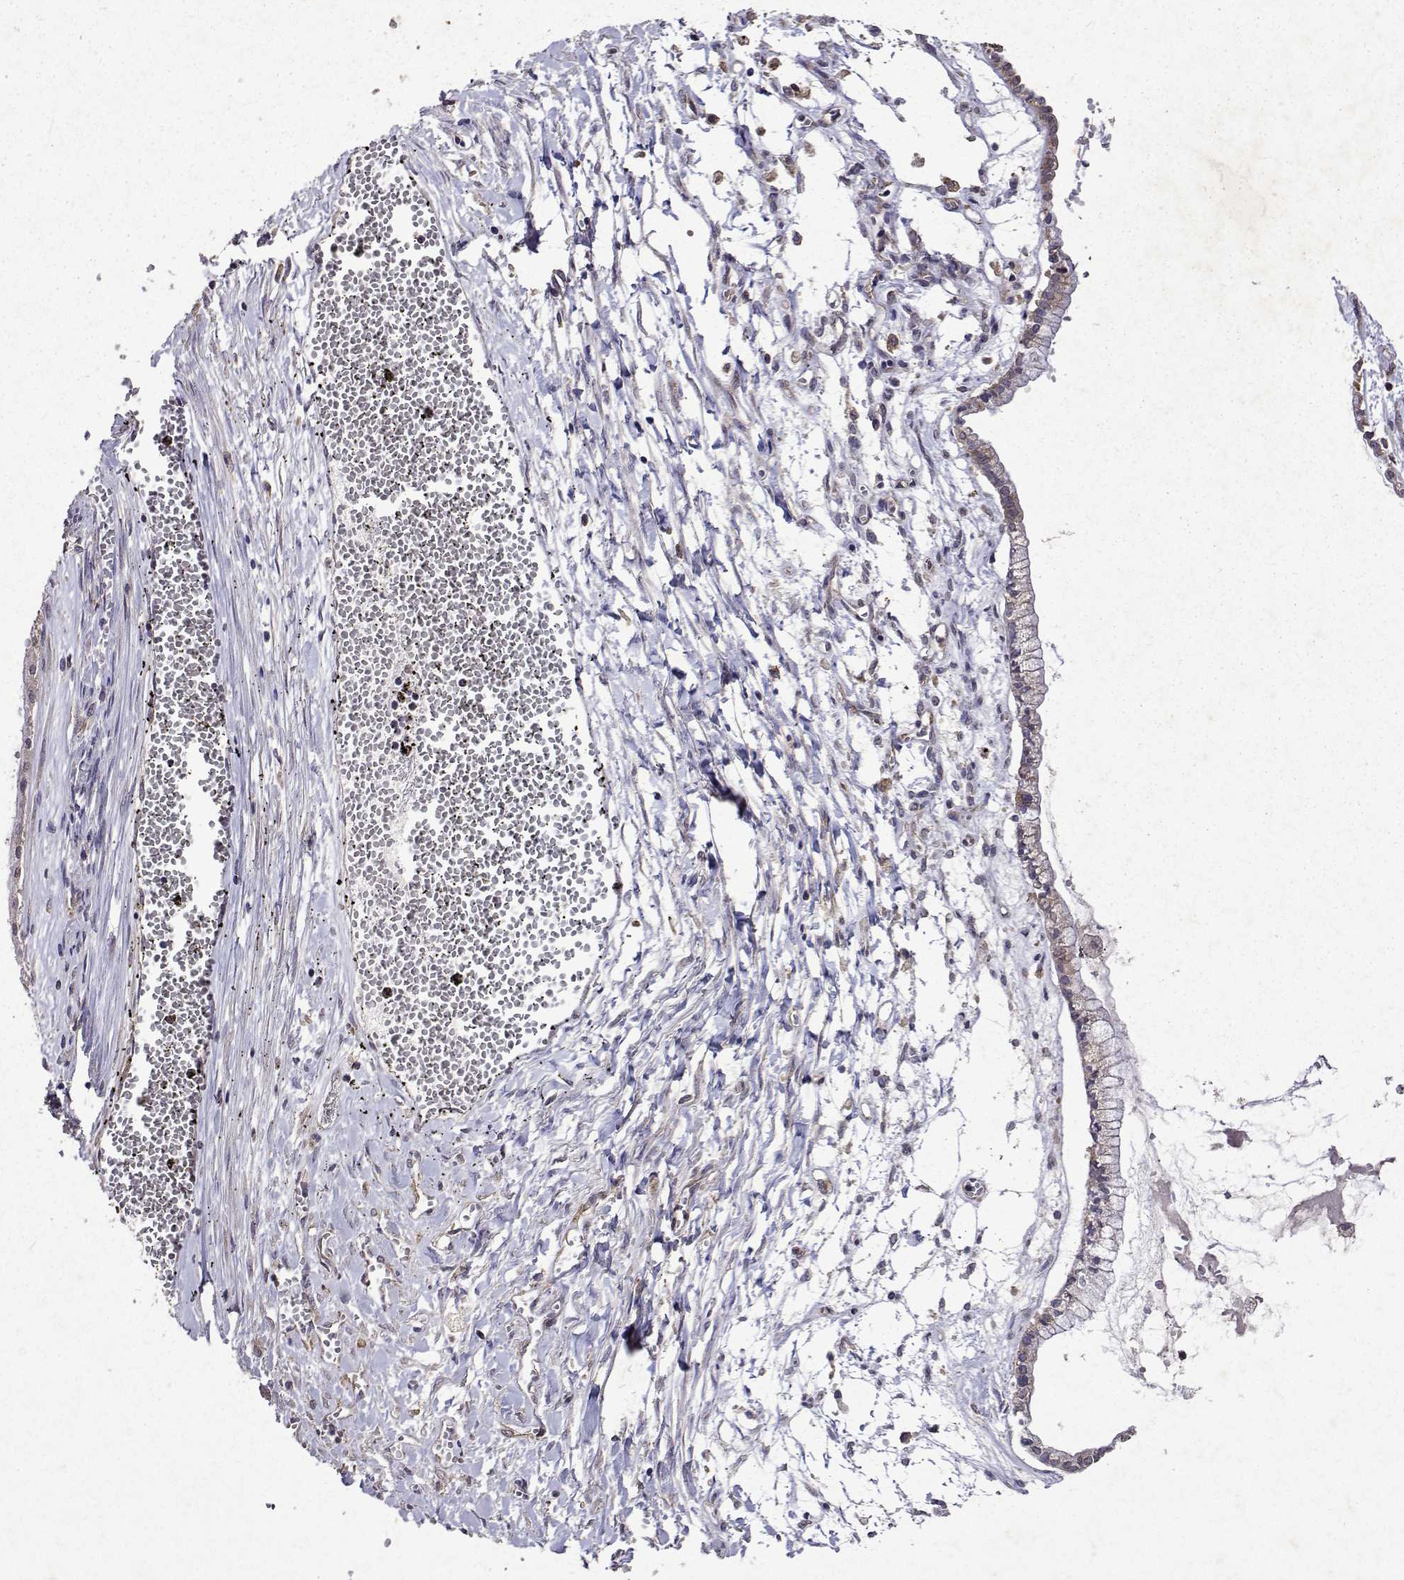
{"staining": {"intensity": "weak", "quantity": "<25%", "location": "cytoplasmic/membranous"}, "tissue": "ovarian cancer", "cell_type": "Tumor cells", "image_type": "cancer", "snomed": [{"axis": "morphology", "description": "Cystadenocarcinoma, mucinous, NOS"}, {"axis": "topography", "description": "Ovary"}], "caption": "An image of human ovarian cancer is negative for staining in tumor cells. The staining was performed using DAB to visualize the protein expression in brown, while the nuclei were stained in blue with hematoxylin (Magnification: 20x).", "gene": "TARBP2", "patient": {"sex": "female", "age": 67}}